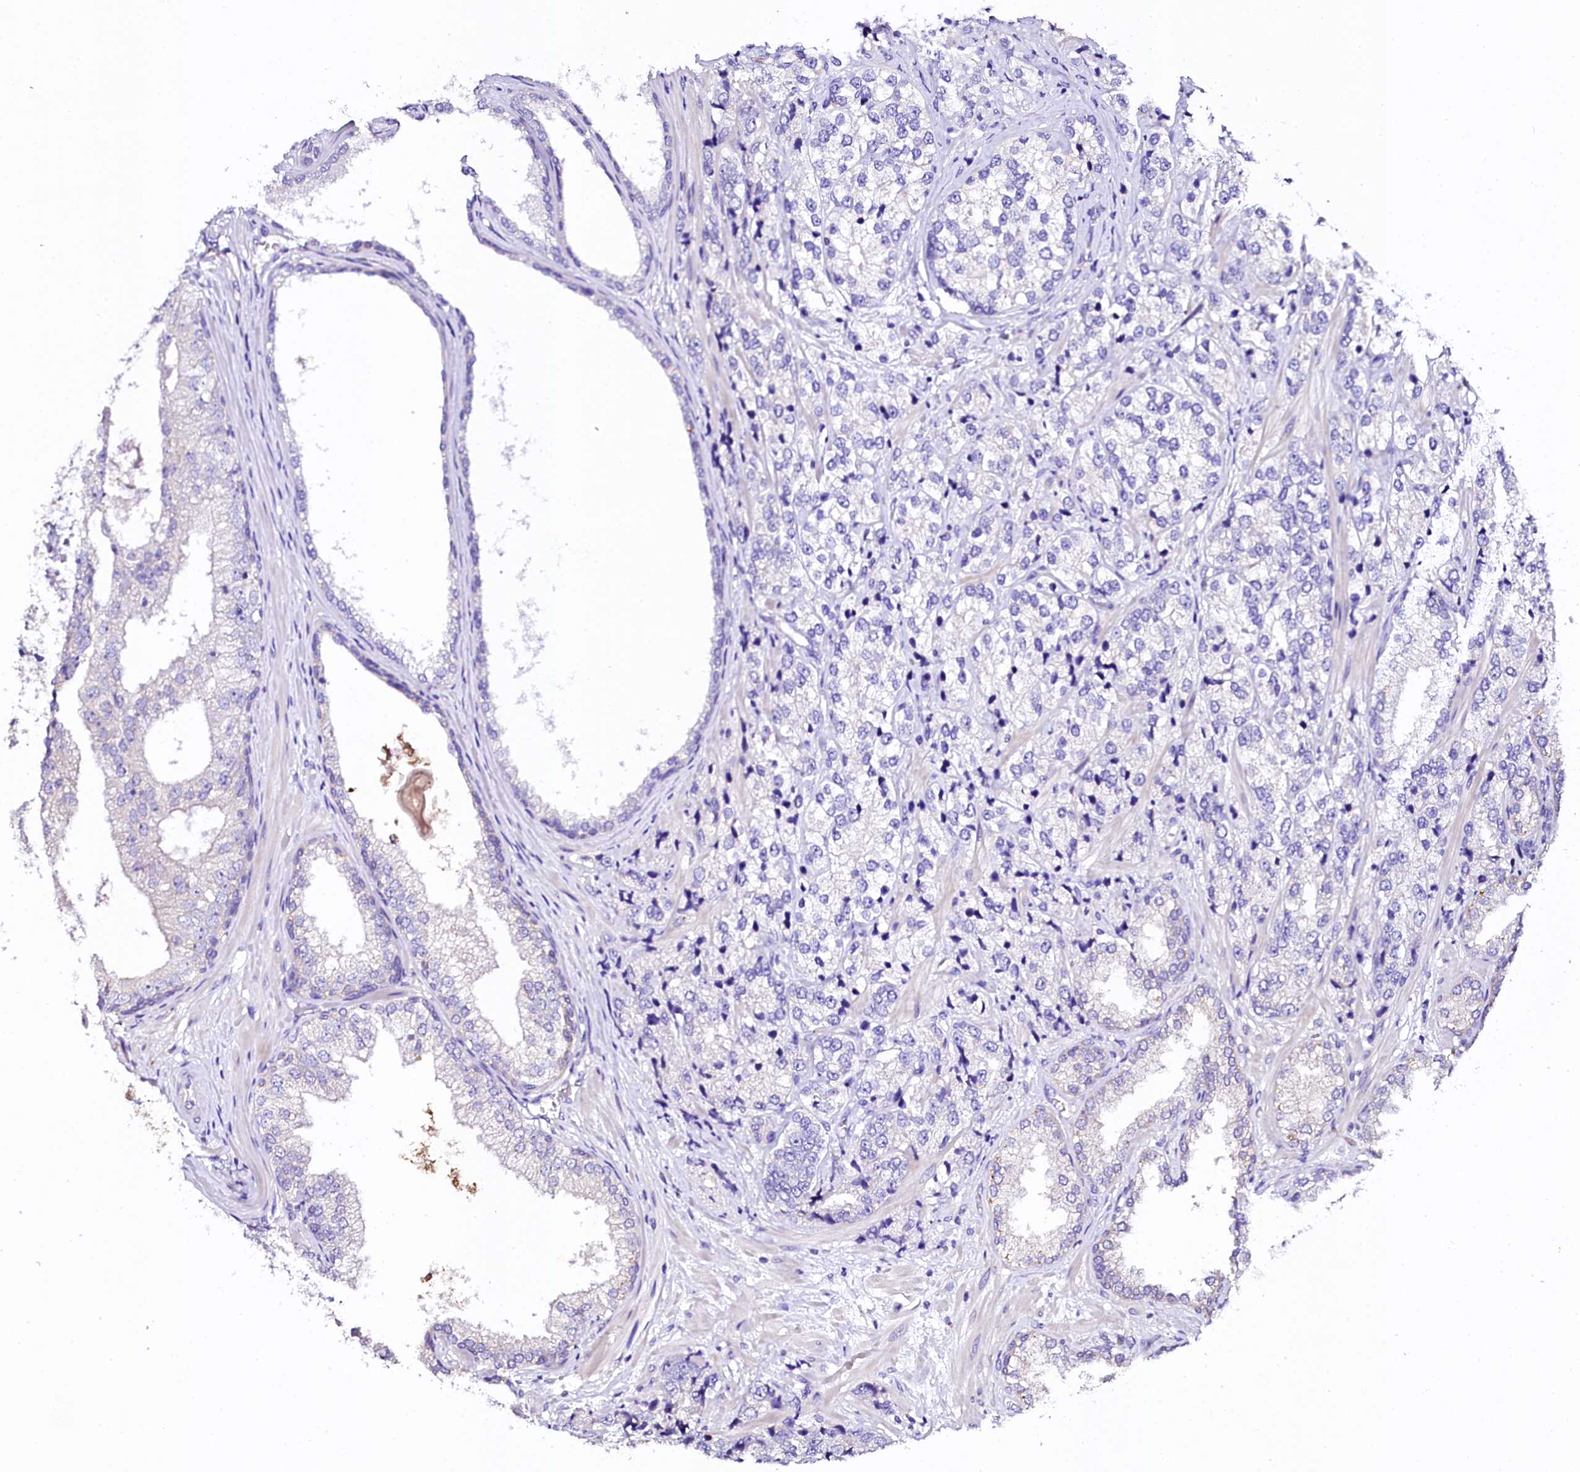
{"staining": {"intensity": "negative", "quantity": "none", "location": "none"}, "tissue": "prostate cancer", "cell_type": "Tumor cells", "image_type": "cancer", "snomed": [{"axis": "morphology", "description": "Adenocarcinoma, High grade"}, {"axis": "topography", "description": "Prostate"}], "caption": "Immunohistochemistry image of prostate cancer stained for a protein (brown), which reveals no positivity in tumor cells.", "gene": "NAA16", "patient": {"sex": "male", "age": 69}}